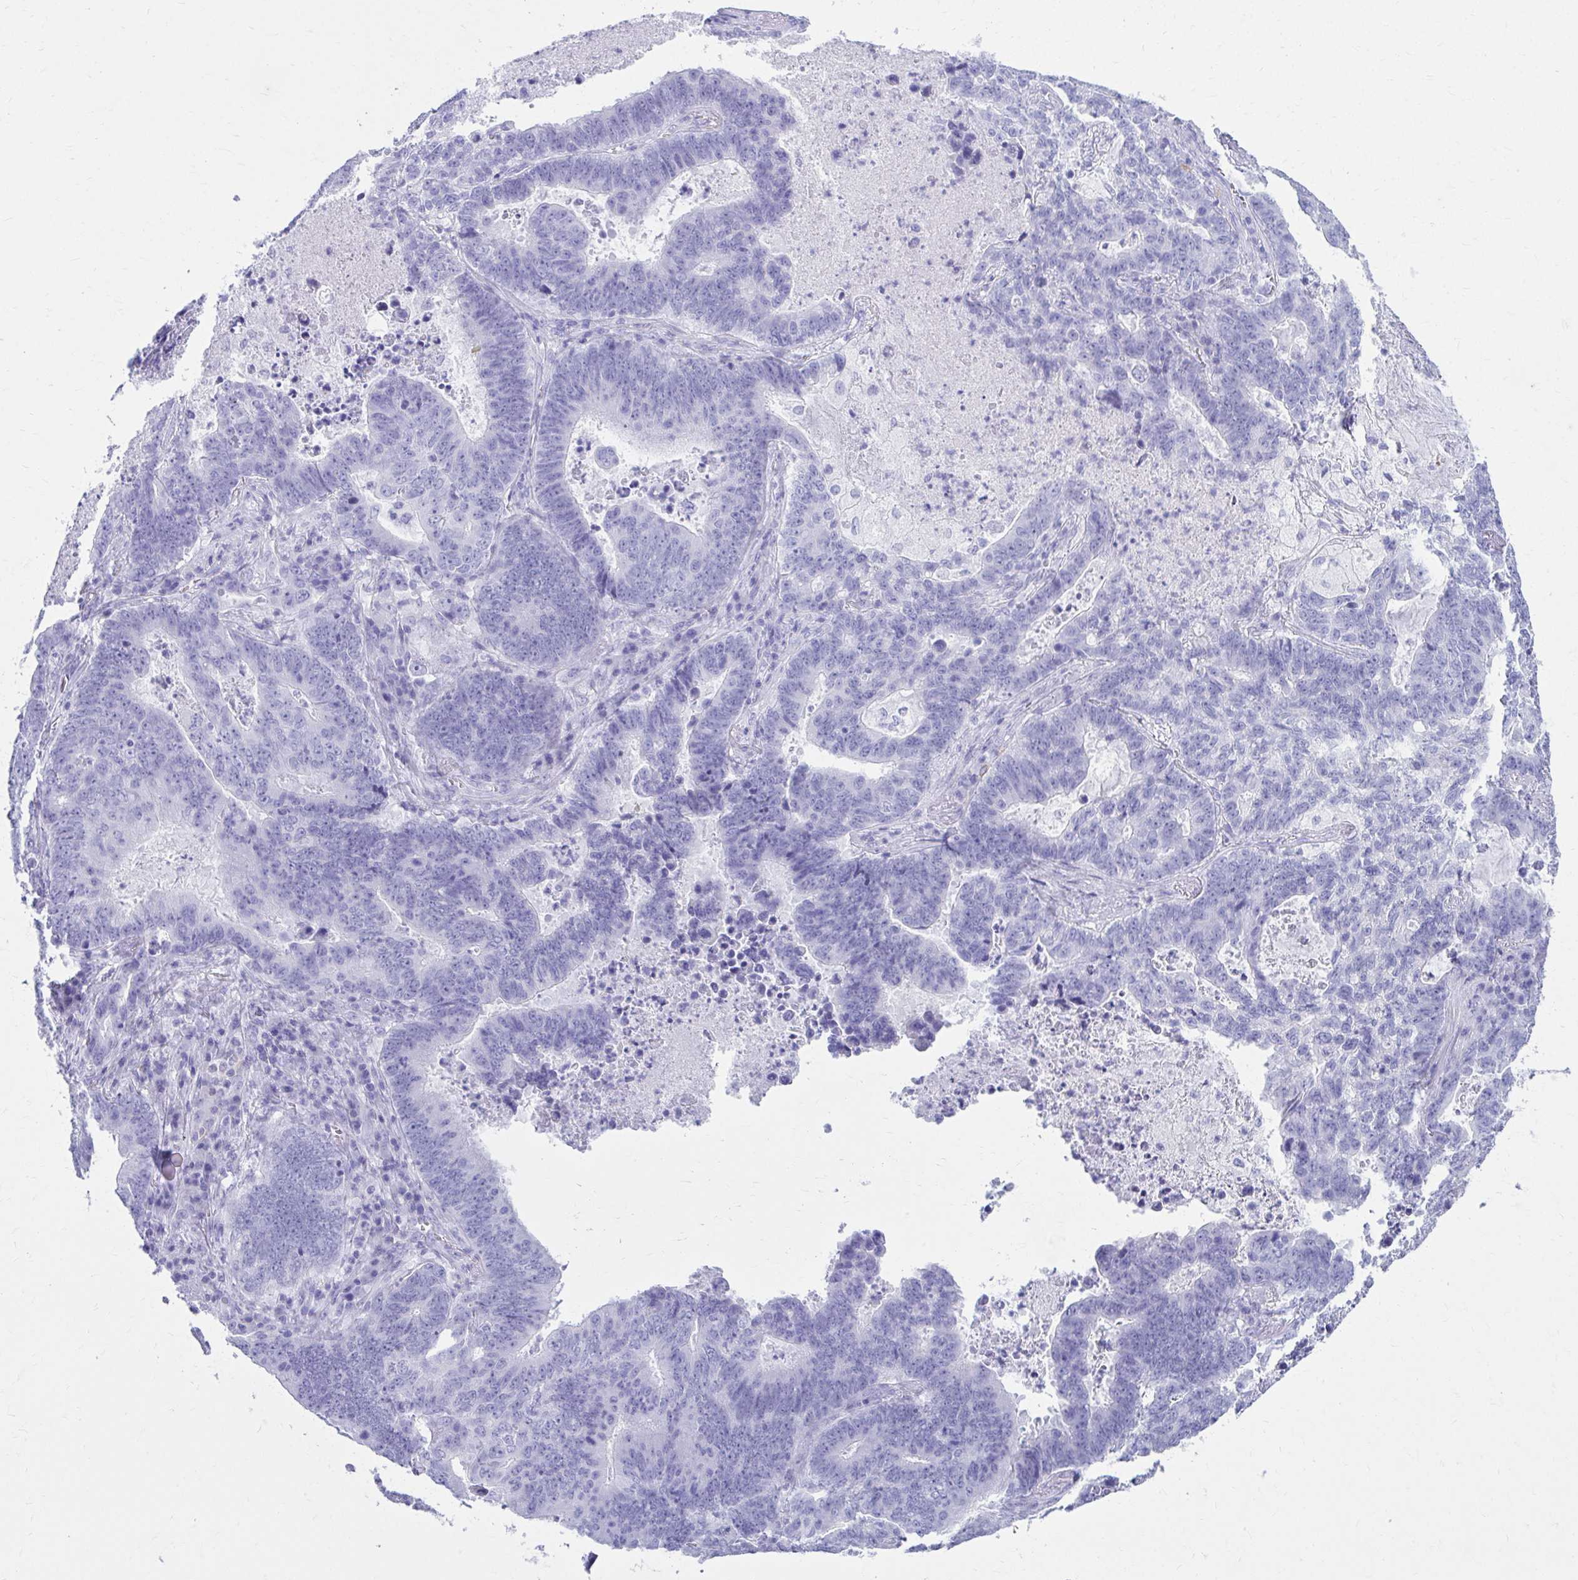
{"staining": {"intensity": "negative", "quantity": "none", "location": "none"}, "tissue": "lung cancer", "cell_type": "Tumor cells", "image_type": "cancer", "snomed": [{"axis": "morphology", "description": "Aneuploidy"}, {"axis": "morphology", "description": "Adenocarcinoma, NOS"}, {"axis": "morphology", "description": "Adenocarcinoma primary or metastatic"}, {"axis": "topography", "description": "Lung"}], "caption": "This image is of lung adenocarcinoma primary or metastatic stained with immunohistochemistry to label a protein in brown with the nuclei are counter-stained blue. There is no staining in tumor cells.", "gene": "ATP4B", "patient": {"sex": "female", "age": 75}}